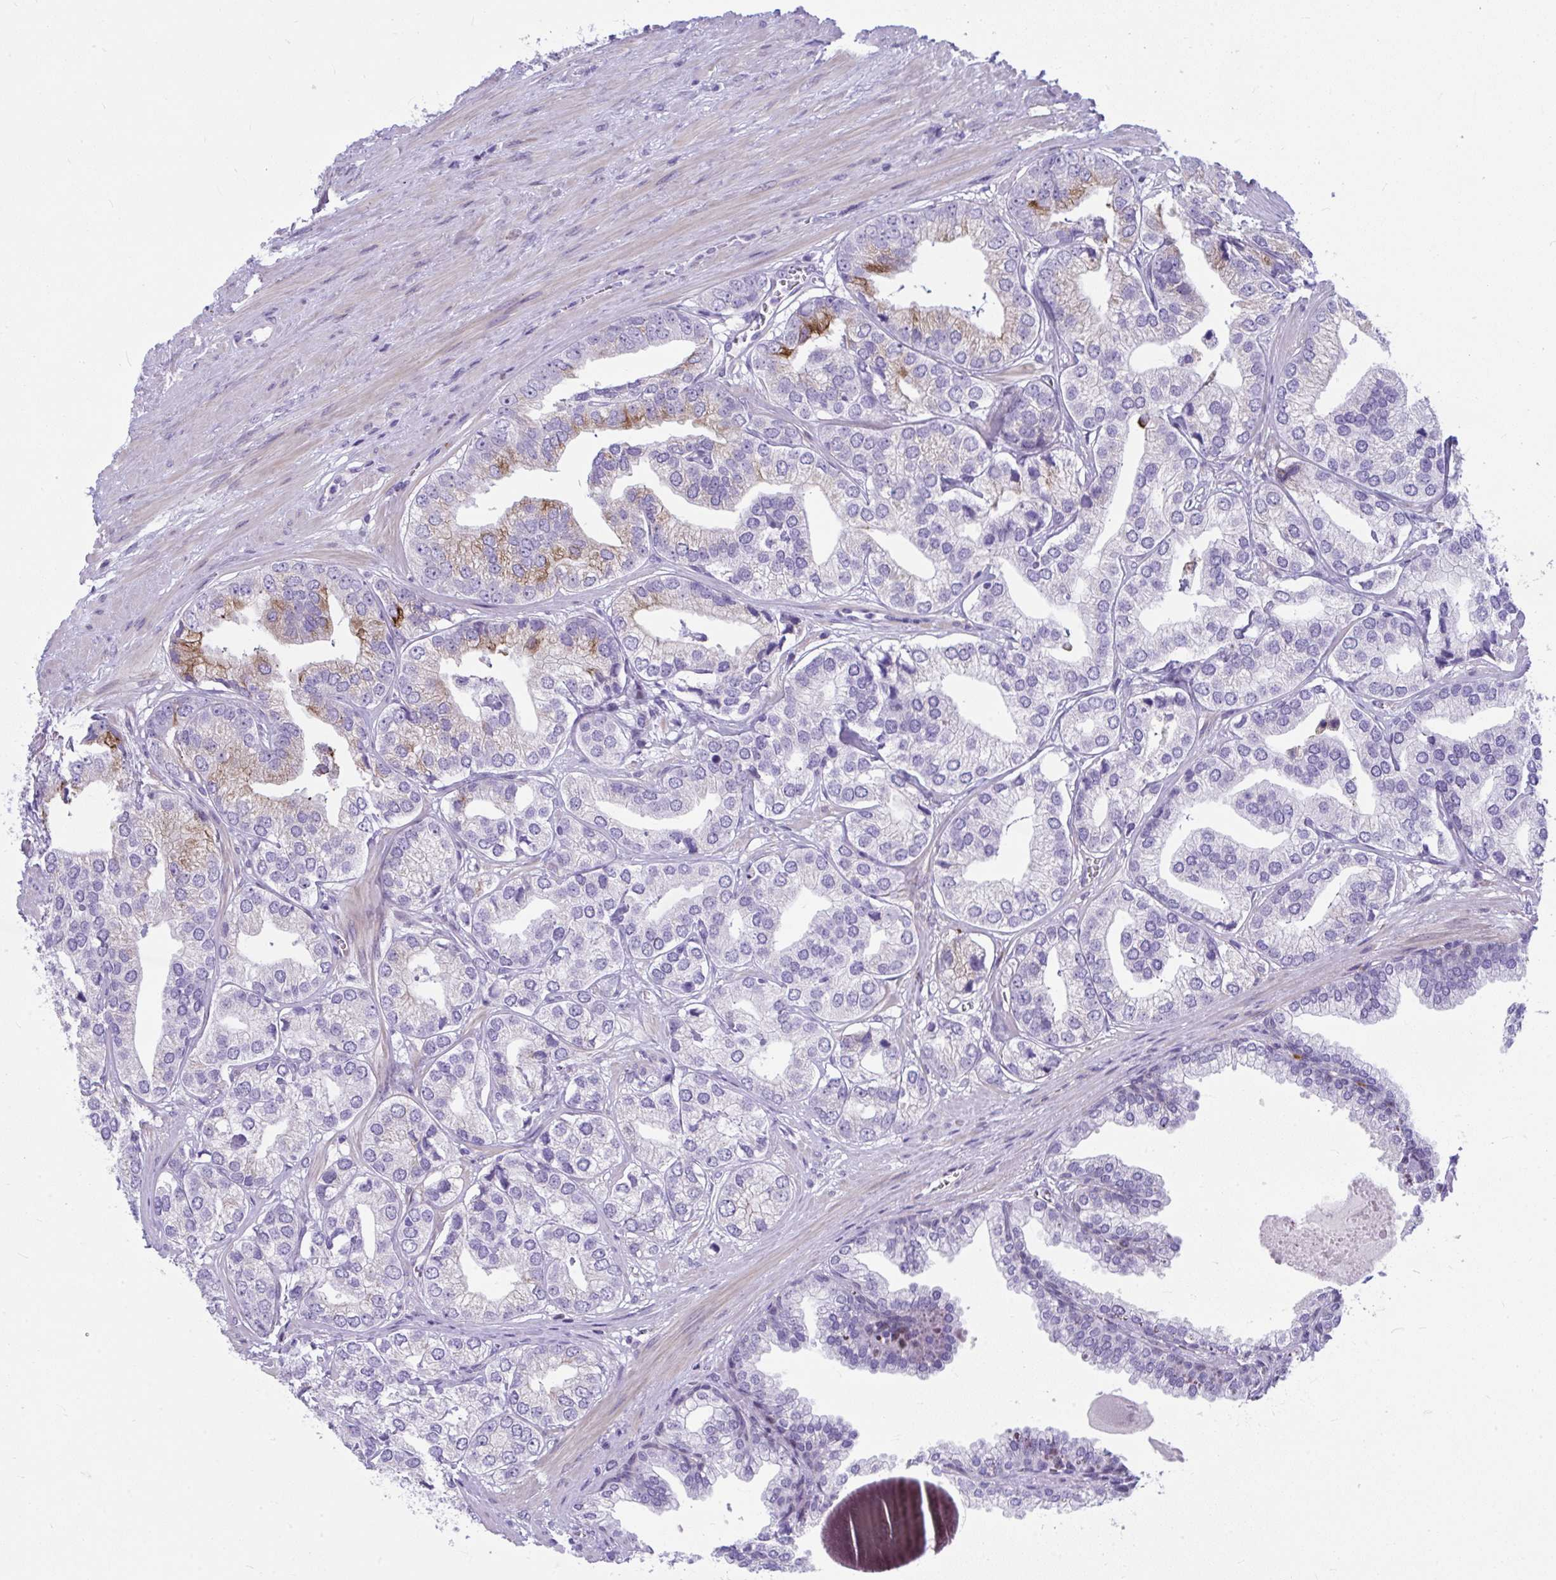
{"staining": {"intensity": "moderate", "quantity": "<25%", "location": "cytoplasmic/membranous"}, "tissue": "prostate cancer", "cell_type": "Tumor cells", "image_type": "cancer", "snomed": [{"axis": "morphology", "description": "Adenocarcinoma, High grade"}, {"axis": "topography", "description": "Prostate"}], "caption": "About <25% of tumor cells in prostate cancer (high-grade adenocarcinoma) display moderate cytoplasmic/membranous protein positivity as visualized by brown immunohistochemical staining.", "gene": "ISL1", "patient": {"sex": "male", "age": 58}}